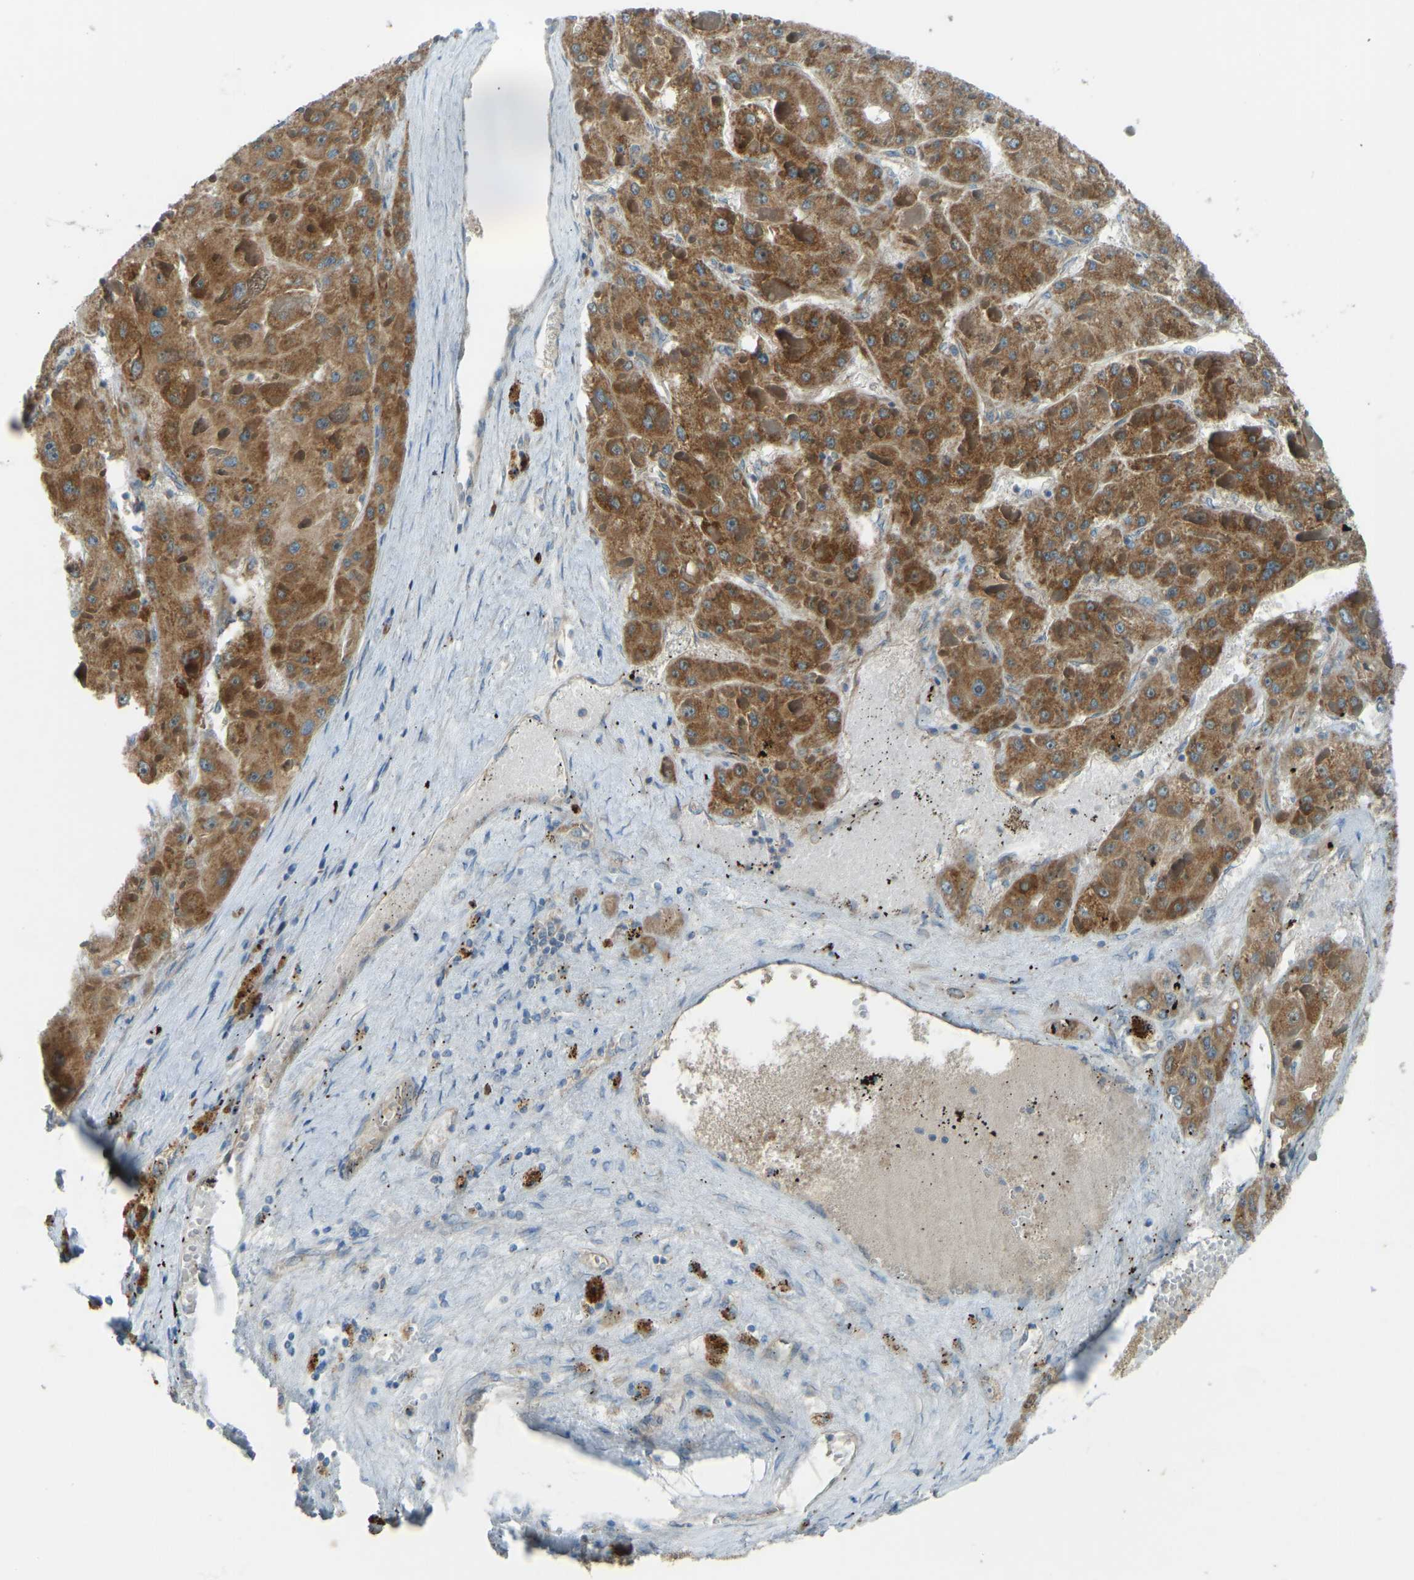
{"staining": {"intensity": "moderate", "quantity": ">75%", "location": "cytoplasmic/membranous"}, "tissue": "liver cancer", "cell_type": "Tumor cells", "image_type": "cancer", "snomed": [{"axis": "morphology", "description": "Carcinoma, Hepatocellular, NOS"}, {"axis": "topography", "description": "Liver"}], "caption": "Immunohistochemistry (DAB) staining of hepatocellular carcinoma (liver) demonstrates moderate cytoplasmic/membranous protein positivity in approximately >75% of tumor cells.", "gene": "STAU2", "patient": {"sex": "female", "age": 73}}